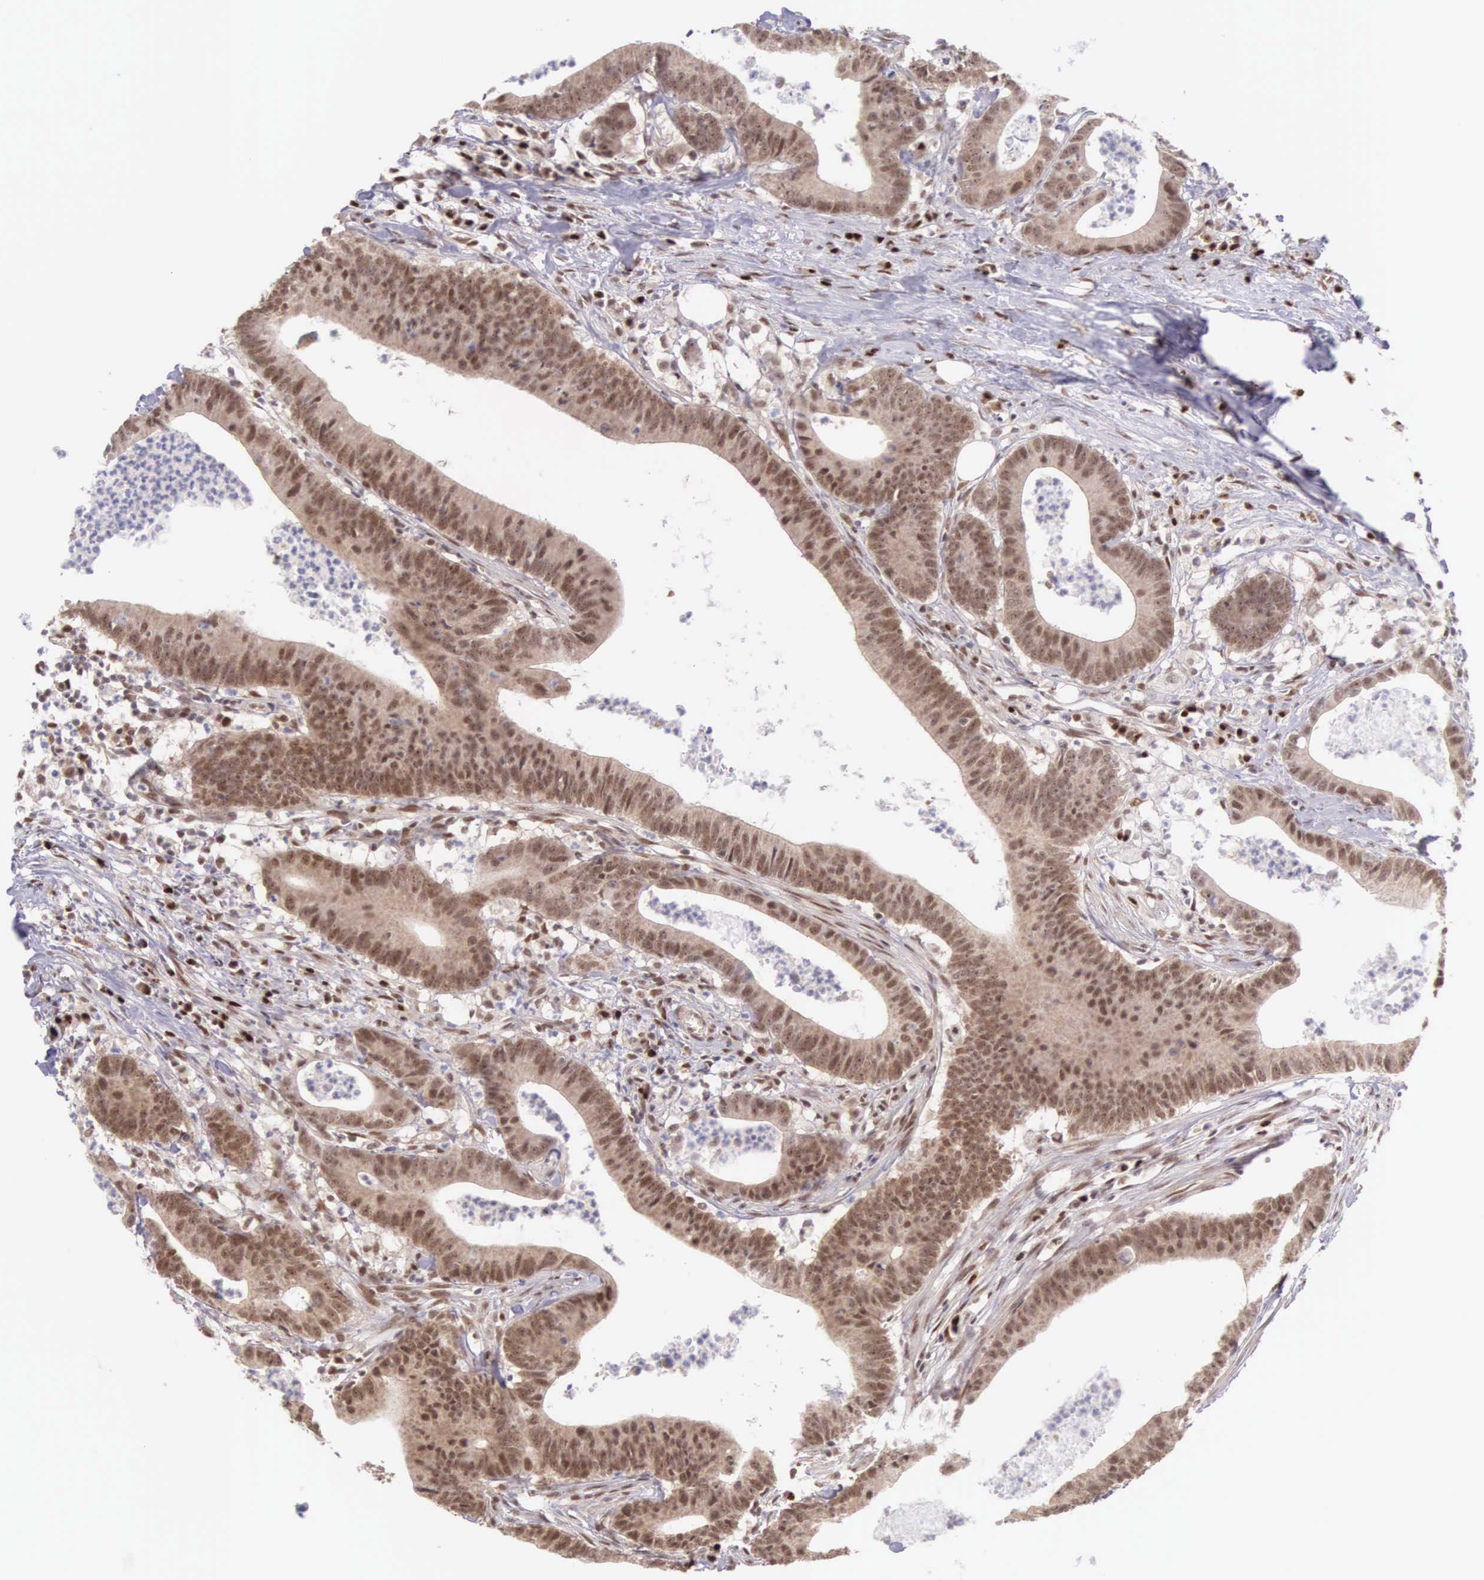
{"staining": {"intensity": "moderate", "quantity": ">75%", "location": "cytoplasmic/membranous,nuclear"}, "tissue": "colorectal cancer", "cell_type": "Tumor cells", "image_type": "cancer", "snomed": [{"axis": "morphology", "description": "Adenocarcinoma, NOS"}, {"axis": "topography", "description": "Colon"}], "caption": "Colorectal cancer stained with a protein marker demonstrates moderate staining in tumor cells.", "gene": "CCDC117", "patient": {"sex": "male", "age": 55}}